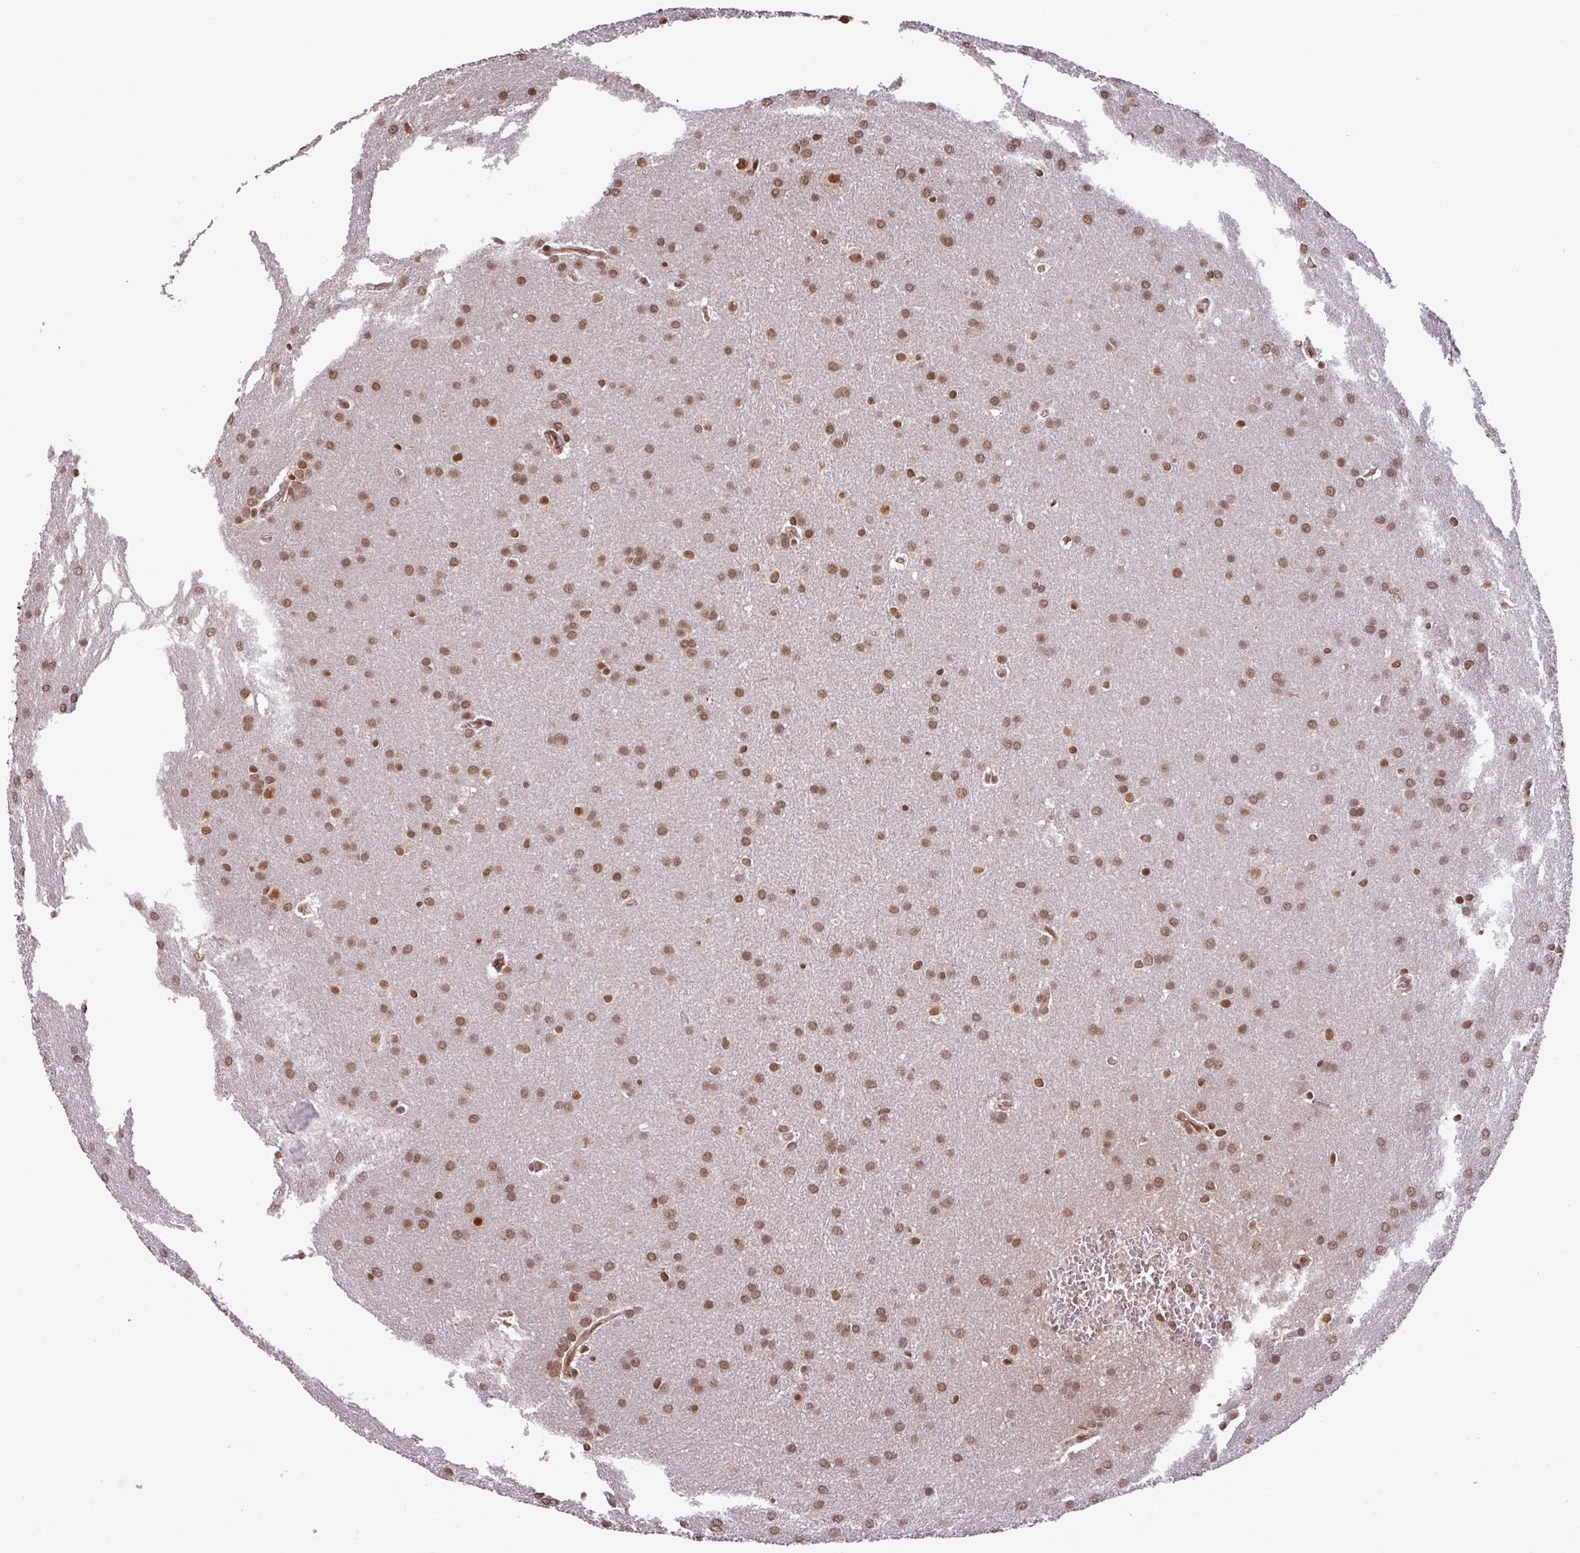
{"staining": {"intensity": "moderate", "quantity": ">75%", "location": "nuclear"}, "tissue": "glioma", "cell_type": "Tumor cells", "image_type": "cancer", "snomed": [{"axis": "morphology", "description": "Glioma, malignant, Low grade"}, {"axis": "topography", "description": "Brain"}], "caption": "This histopathology image exhibits IHC staining of human malignant glioma (low-grade), with medium moderate nuclear staining in approximately >75% of tumor cells.", "gene": "NOB1", "patient": {"sex": "female", "age": 32}}